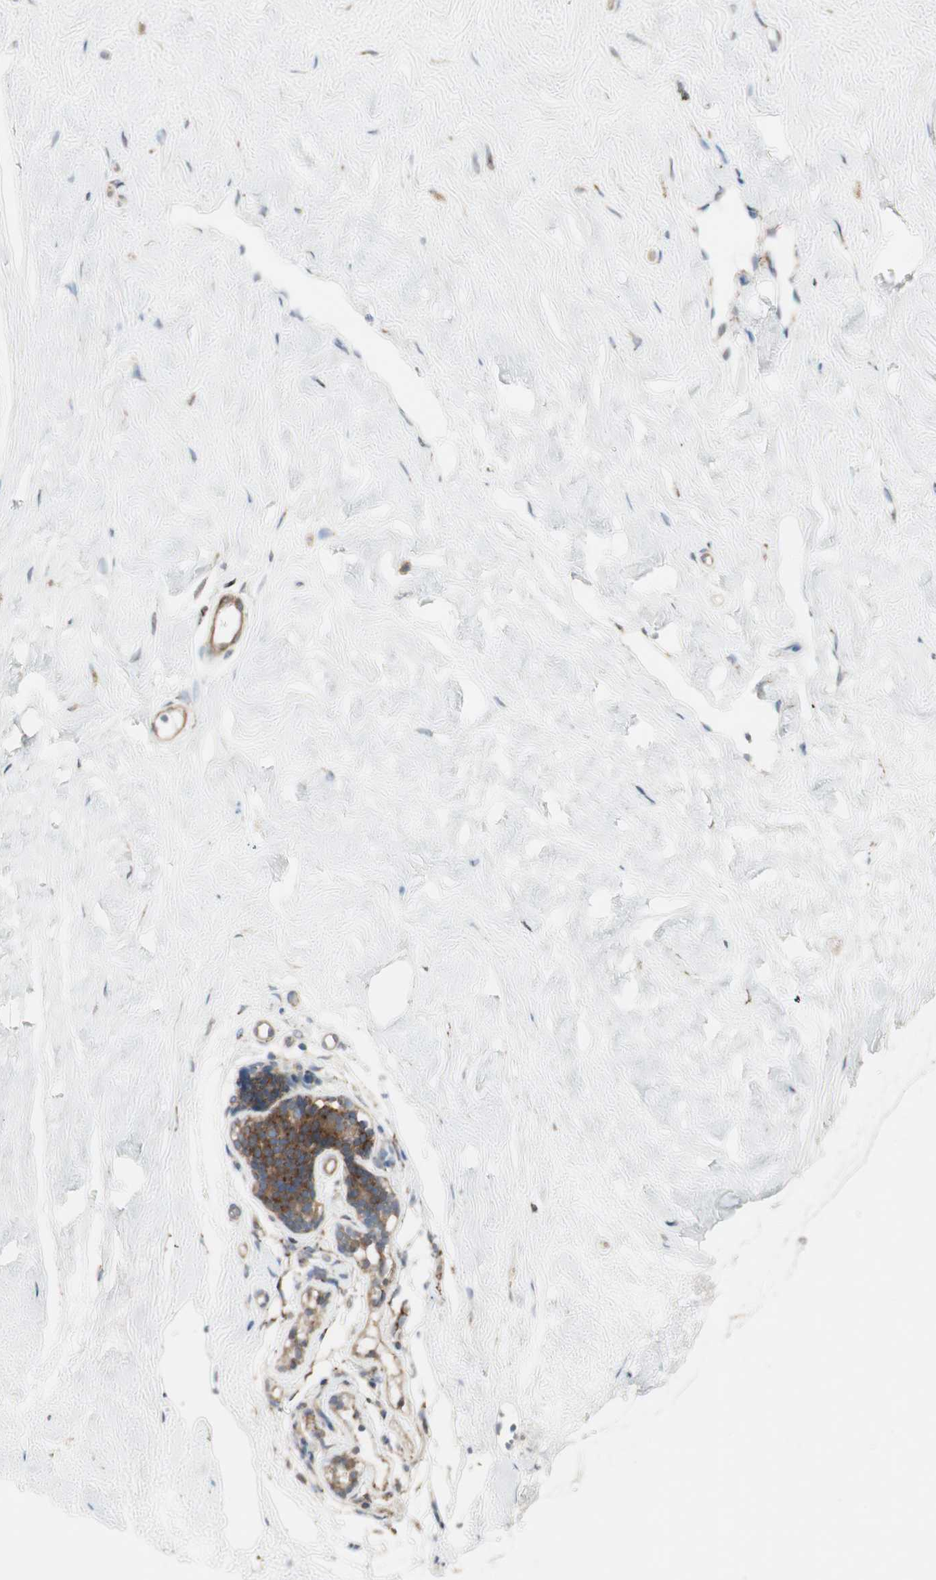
{"staining": {"intensity": "moderate", "quantity": ">75%", "location": "cytoplasmic/membranous"}, "tissue": "breast", "cell_type": "Glandular cells", "image_type": "normal", "snomed": [{"axis": "morphology", "description": "Normal tissue, NOS"}, {"axis": "topography", "description": "Breast"}], "caption": "The photomicrograph reveals immunohistochemical staining of unremarkable breast. There is moderate cytoplasmic/membranous expression is present in about >75% of glandular cells. (DAB = brown stain, brightfield microscopy at high magnification).", "gene": "H6PD", "patient": {"sex": "female", "age": 23}}